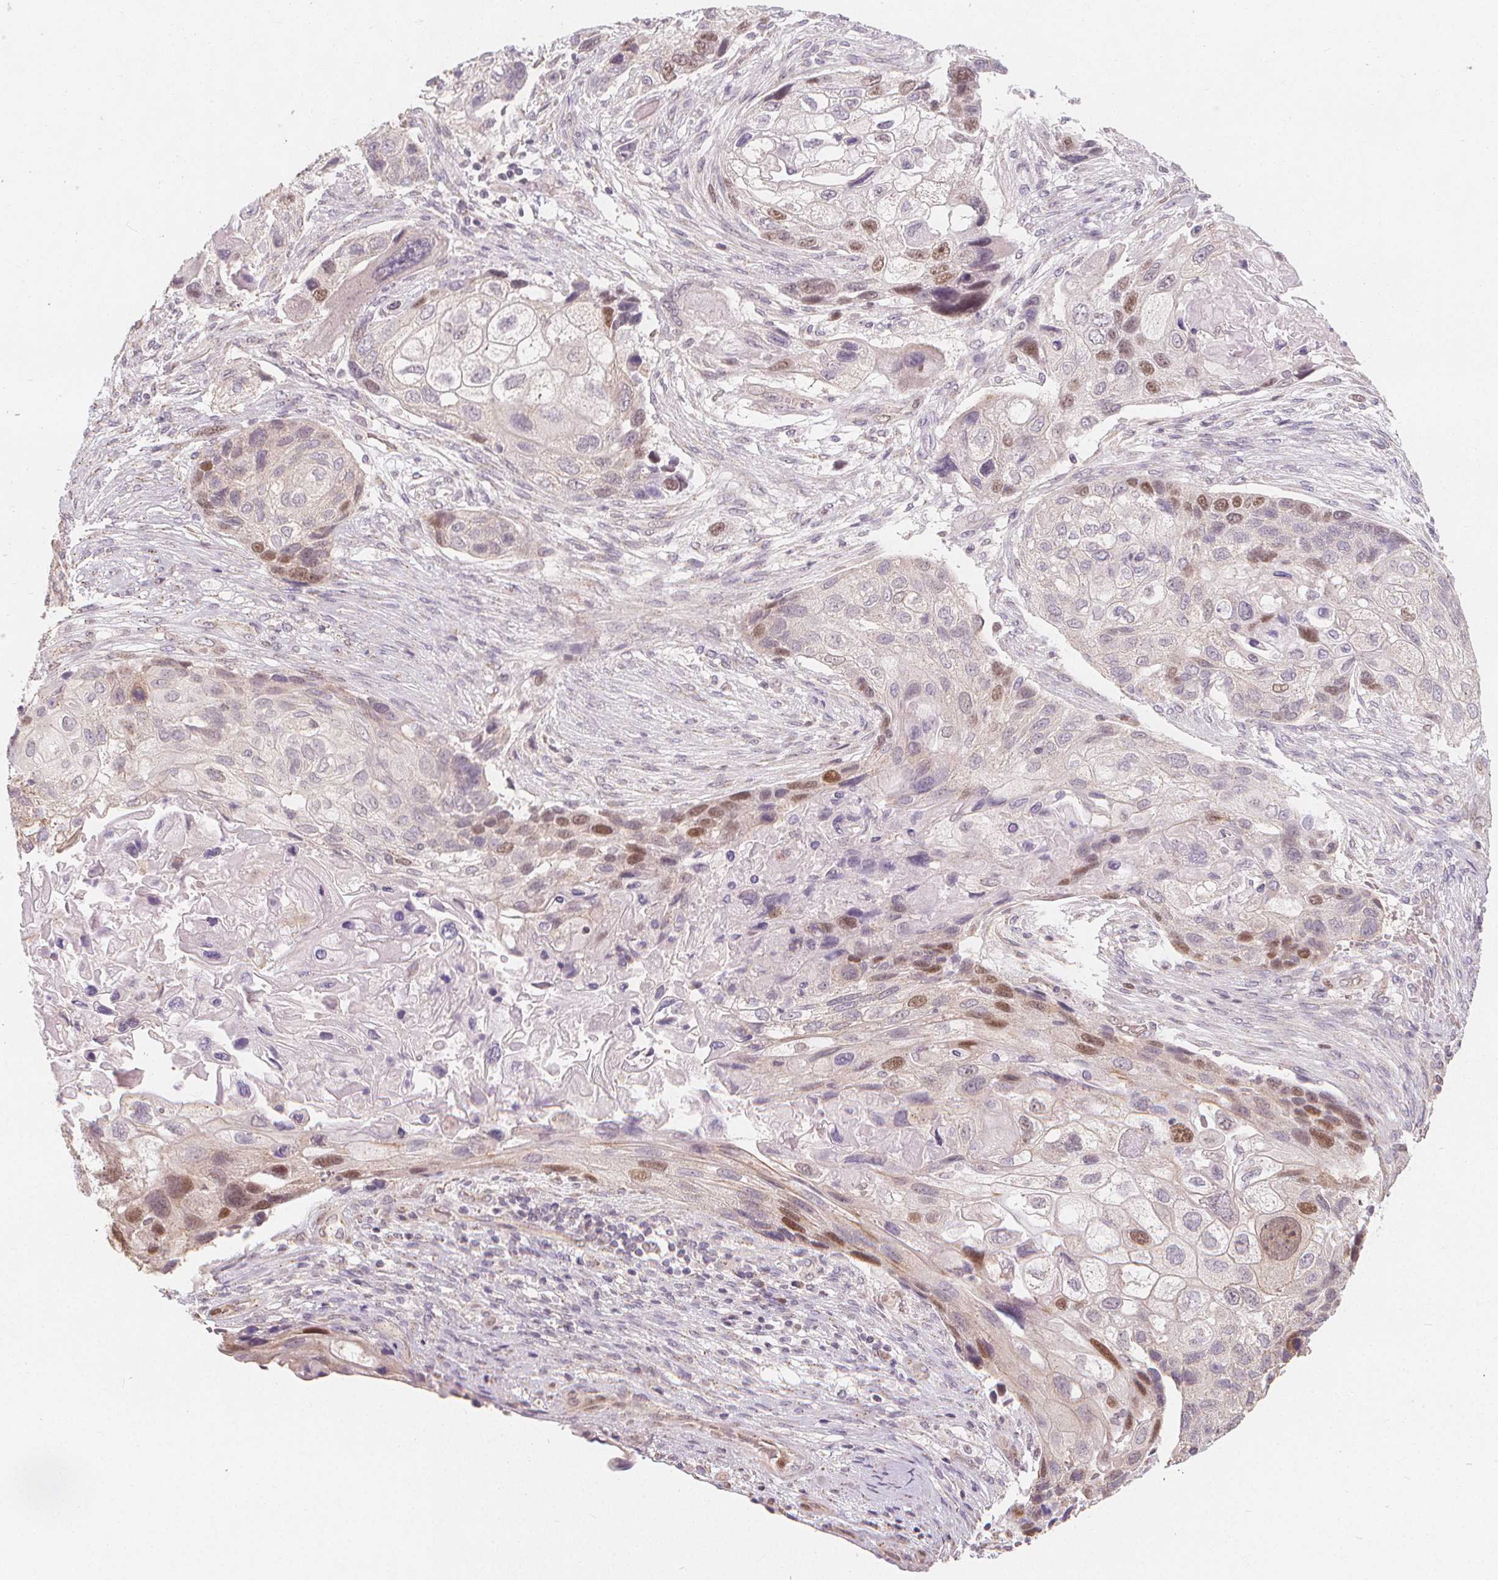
{"staining": {"intensity": "moderate", "quantity": "<25%", "location": "nuclear"}, "tissue": "lung cancer", "cell_type": "Tumor cells", "image_type": "cancer", "snomed": [{"axis": "morphology", "description": "Squamous cell carcinoma, NOS"}, {"axis": "topography", "description": "Lung"}], "caption": "This is an image of immunohistochemistry (IHC) staining of lung cancer, which shows moderate positivity in the nuclear of tumor cells.", "gene": "TIPIN", "patient": {"sex": "male", "age": 69}}